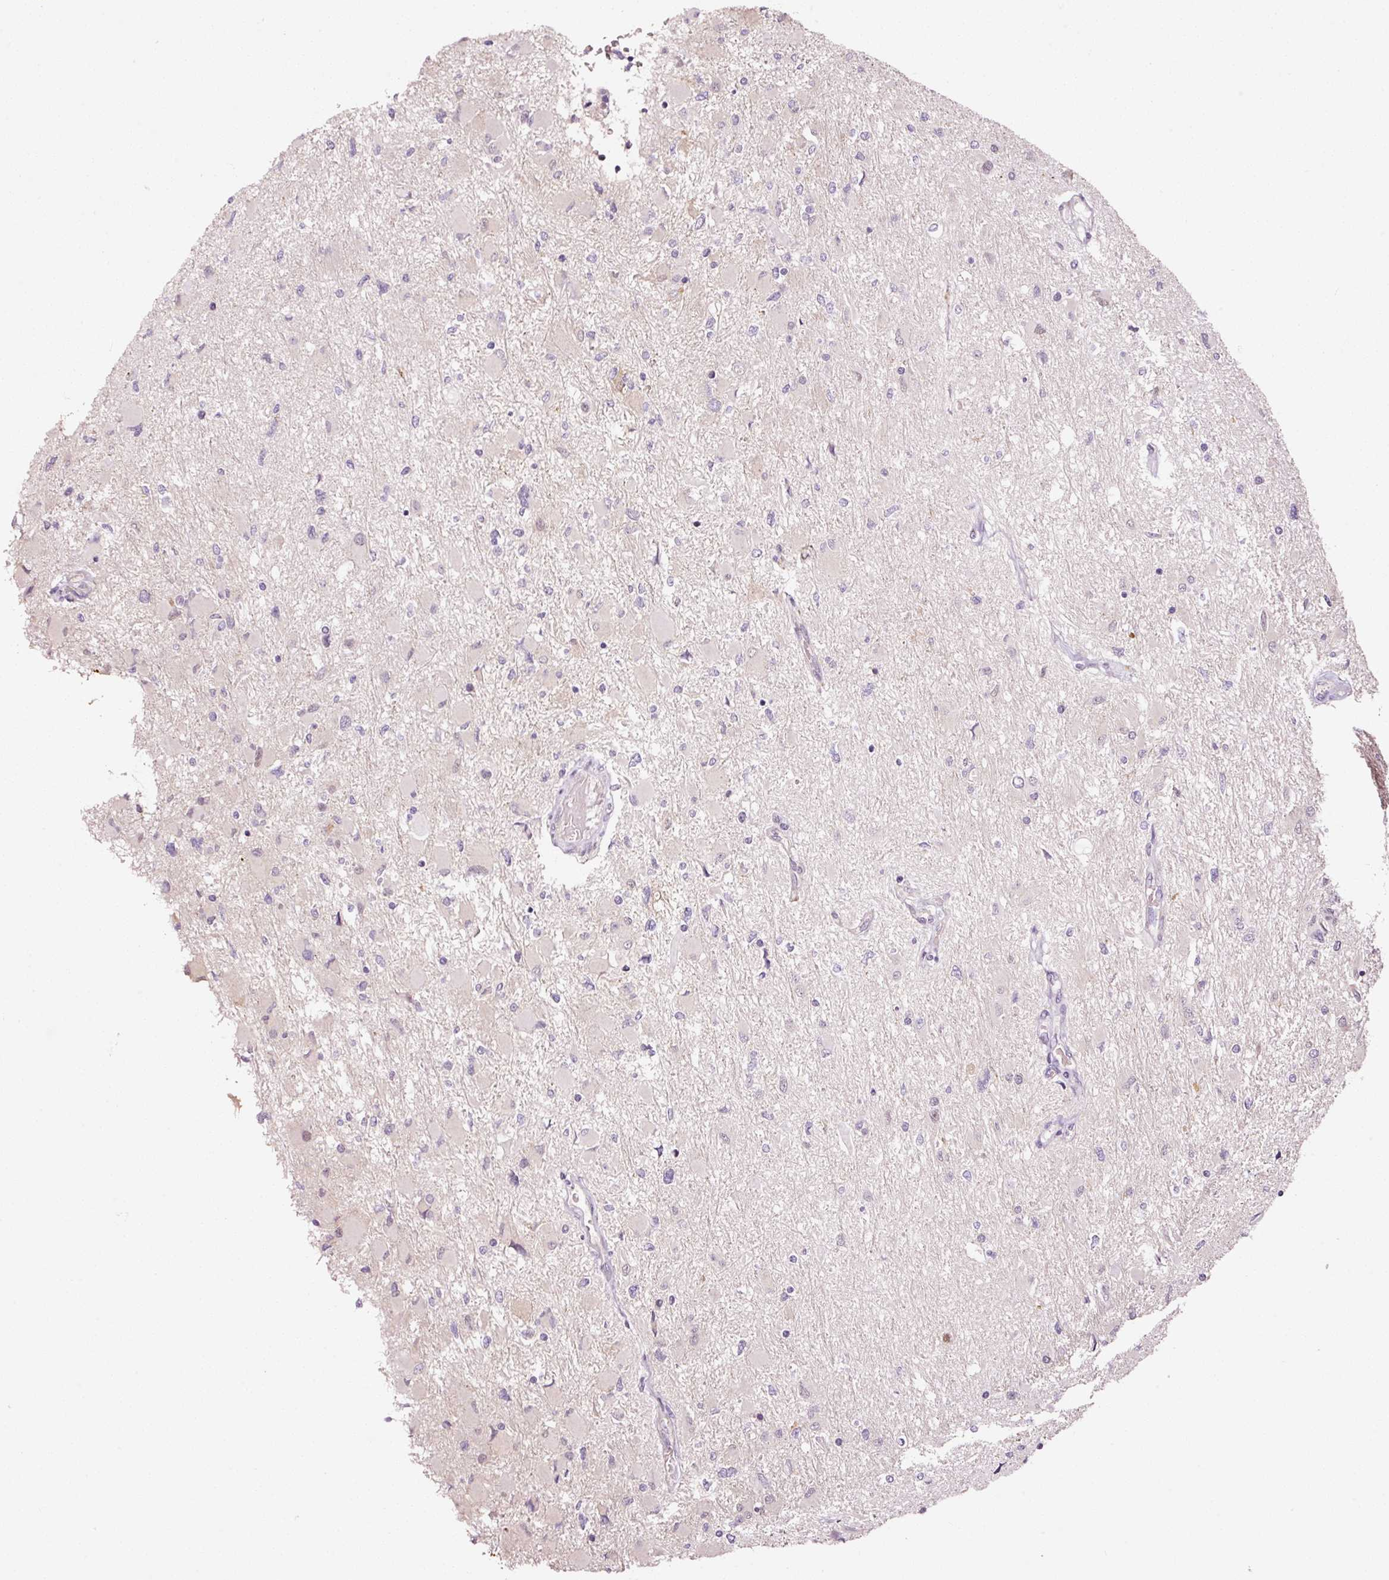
{"staining": {"intensity": "negative", "quantity": "none", "location": "none"}, "tissue": "glioma", "cell_type": "Tumor cells", "image_type": "cancer", "snomed": [{"axis": "morphology", "description": "Glioma, malignant, High grade"}, {"axis": "topography", "description": "Cerebral cortex"}], "caption": "Immunohistochemistry histopathology image of high-grade glioma (malignant) stained for a protein (brown), which exhibits no expression in tumor cells. (Brightfield microscopy of DAB IHC at high magnification).", "gene": "ABCB4", "patient": {"sex": "female", "age": 36}}